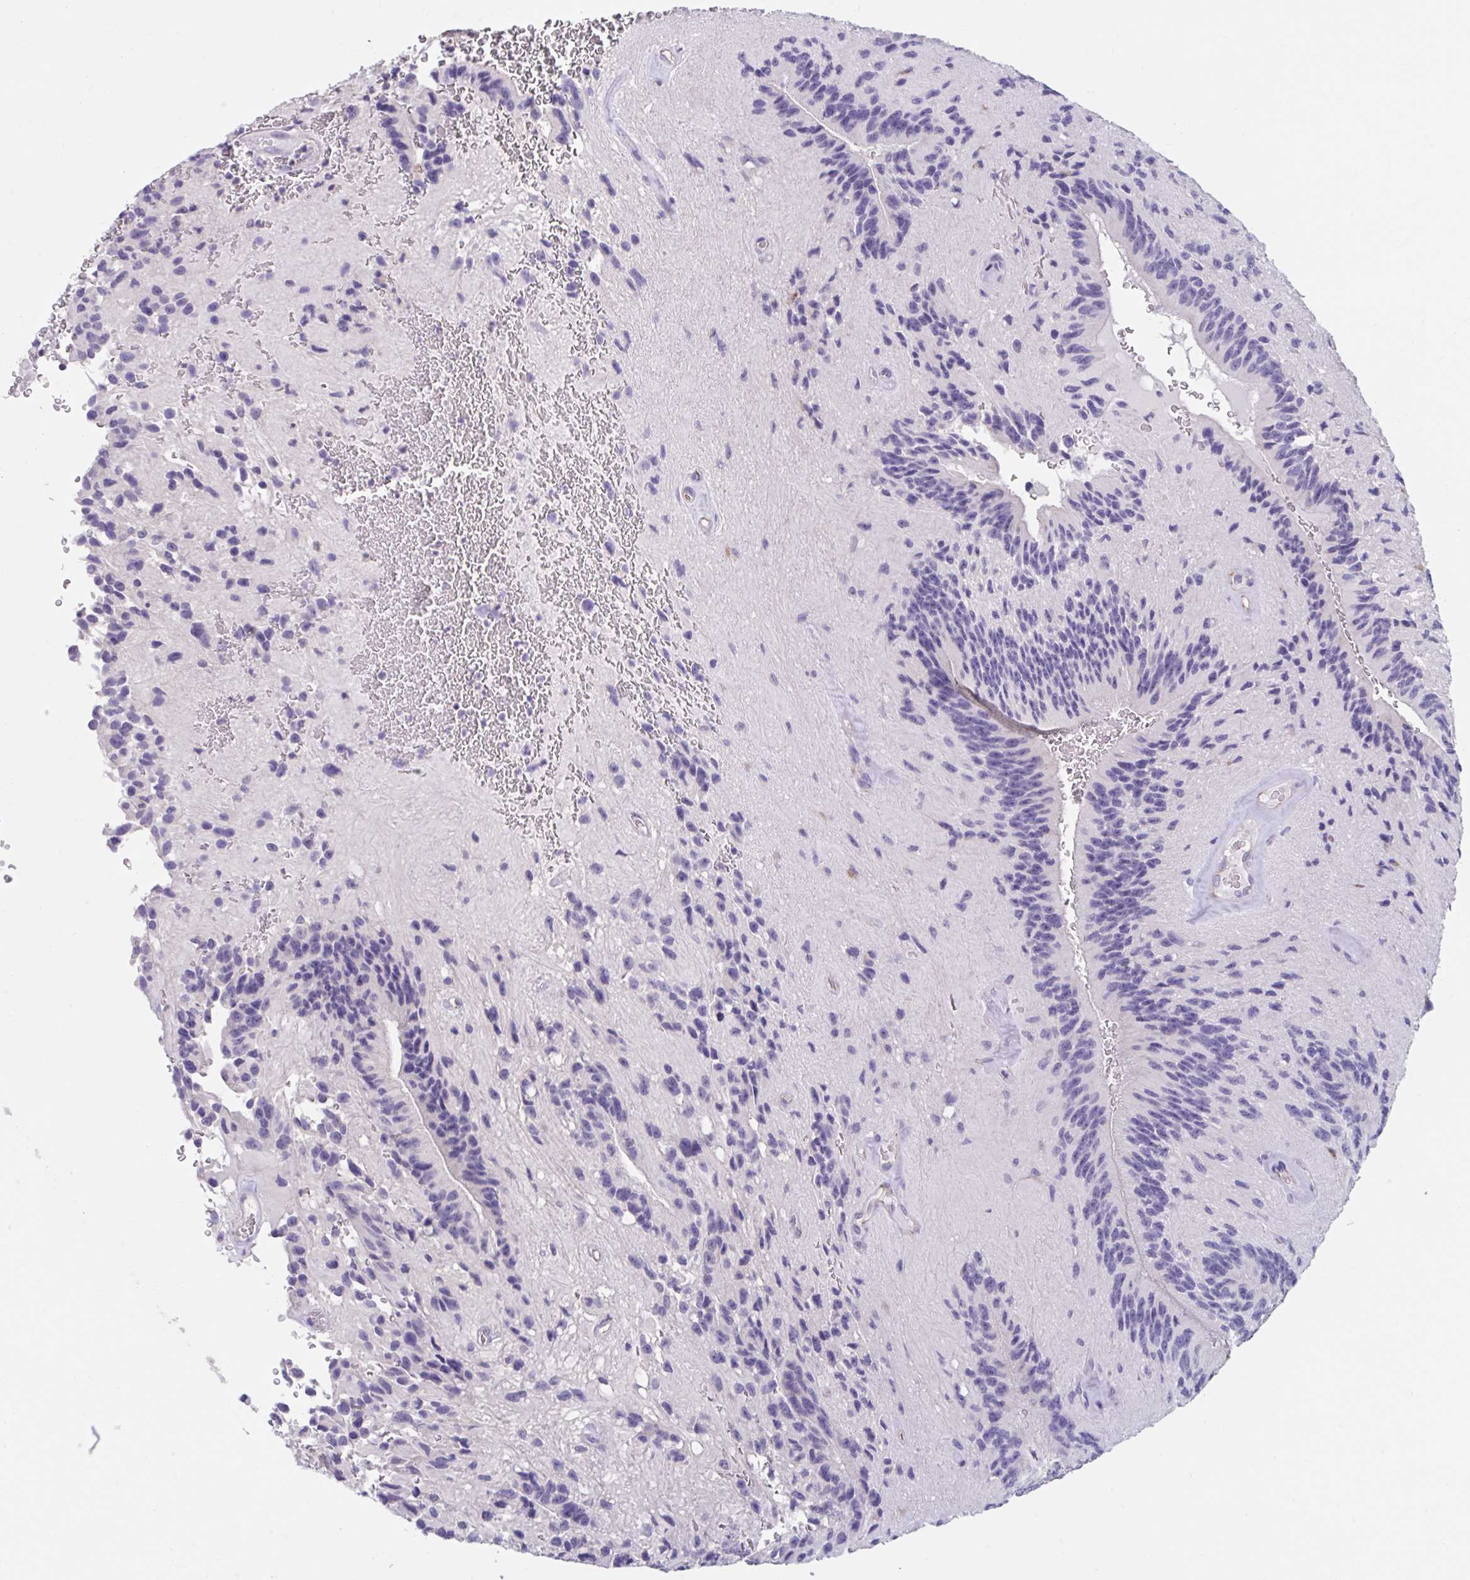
{"staining": {"intensity": "negative", "quantity": "none", "location": "none"}, "tissue": "glioma", "cell_type": "Tumor cells", "image_type": "cancer", "snomed": [{"axis": "morphology", "description": "Glioma, malignant, Low grade"}, {"axis": "topography", "description": "Brain"}], "caption": "The histopathology image reveals no staining of tumor cells in malignant glioma (low-grade).", "gene": "GPR162", "patient": {"sex": "male", "age": 31}}